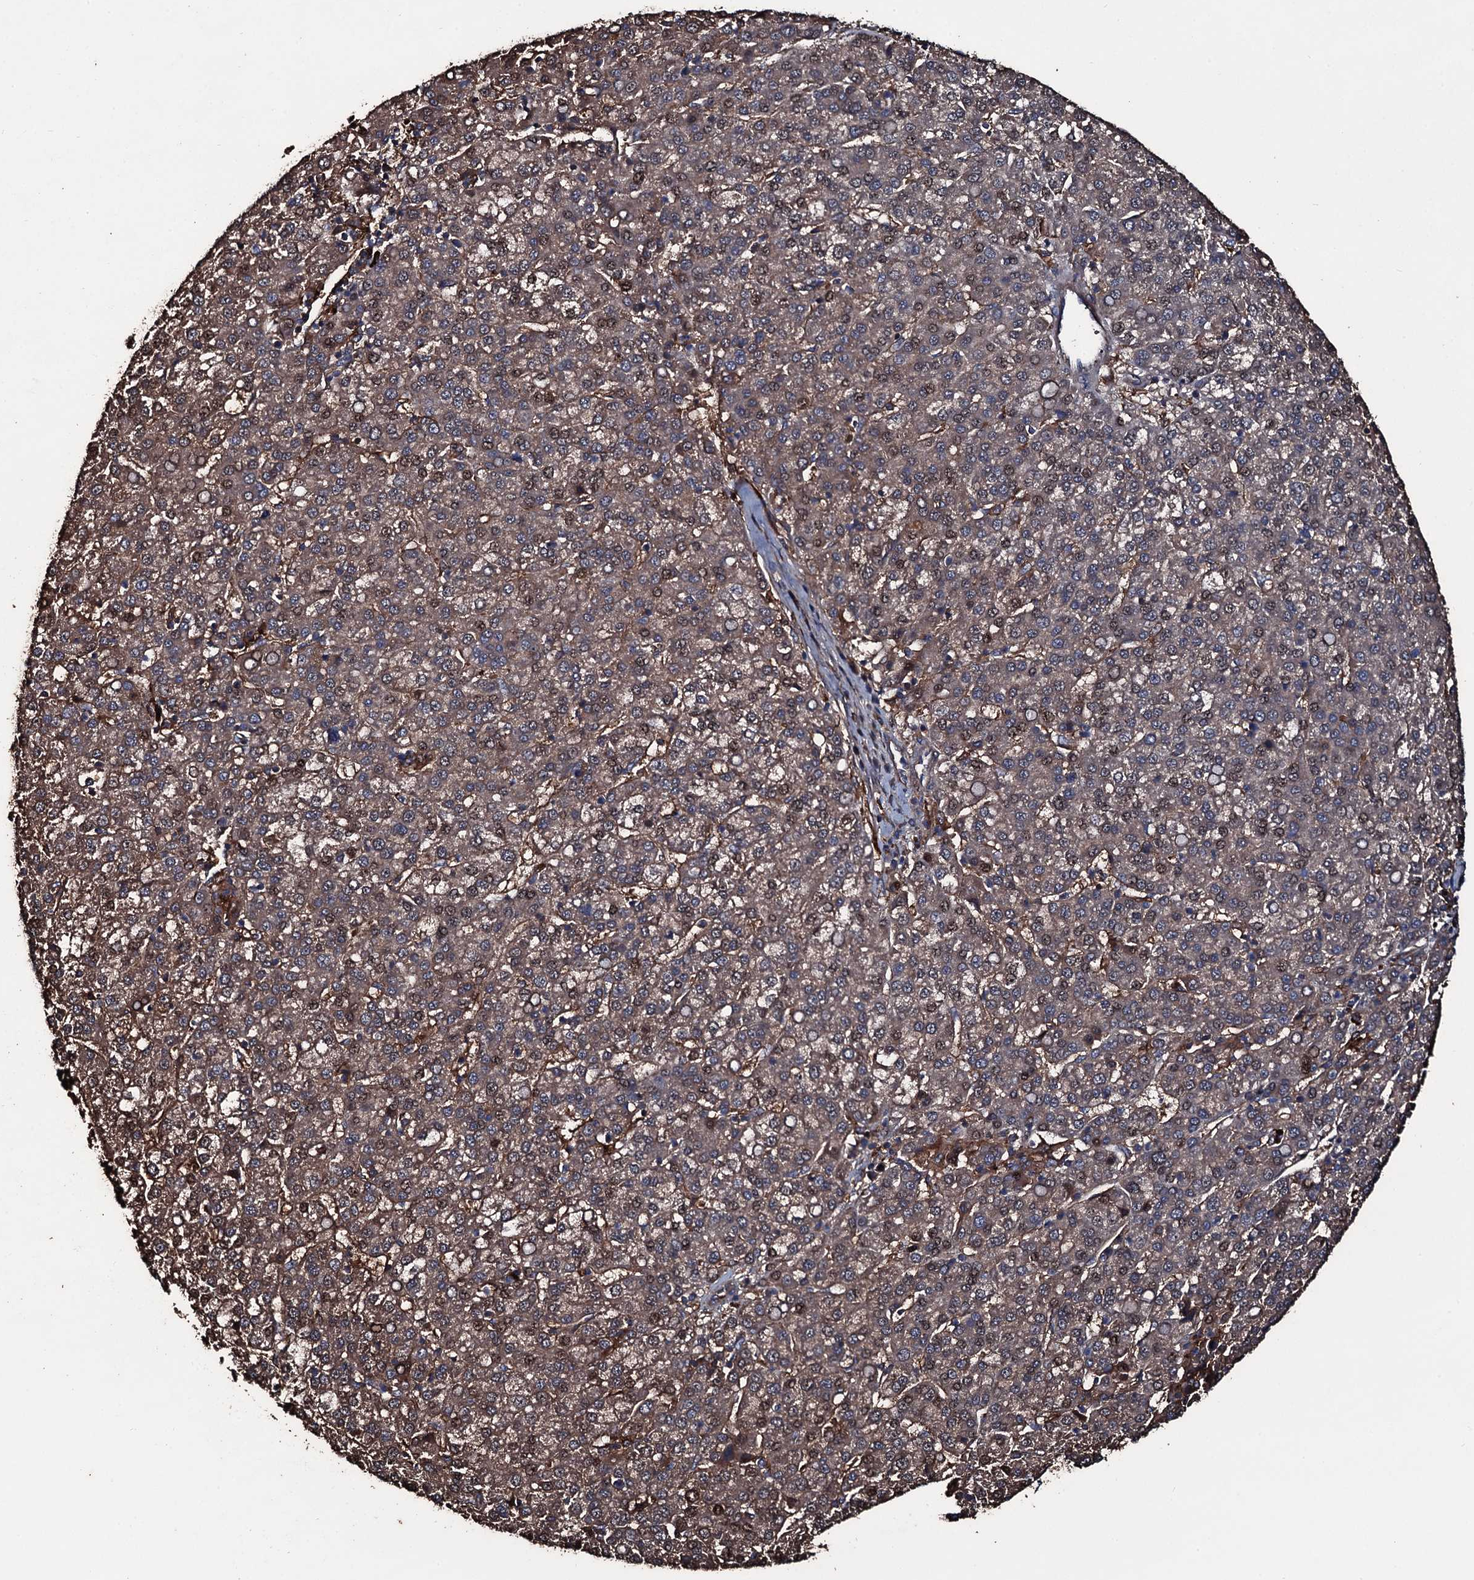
{"staining": {"intensity": "moderate", "quantity": ">75%", "location": "cytoplasmic/membranous,nuclear"}, "tissue": "liver cancer", "cell_type": "Tumor cells", "image_type": "cancer", "snomed": [{"axis": "morphology", "description": "Carcinoma, Hepatocellular, NOS"}, {"axis": "topography", "description": "Liver"}], "caption": "Human hepatocellular carcinoma (liver) stained with a protein marker displays moderate staining in tumor cells.", "gene": "ZSWIM8", "patient": {"sex": "female", "age": 58}}